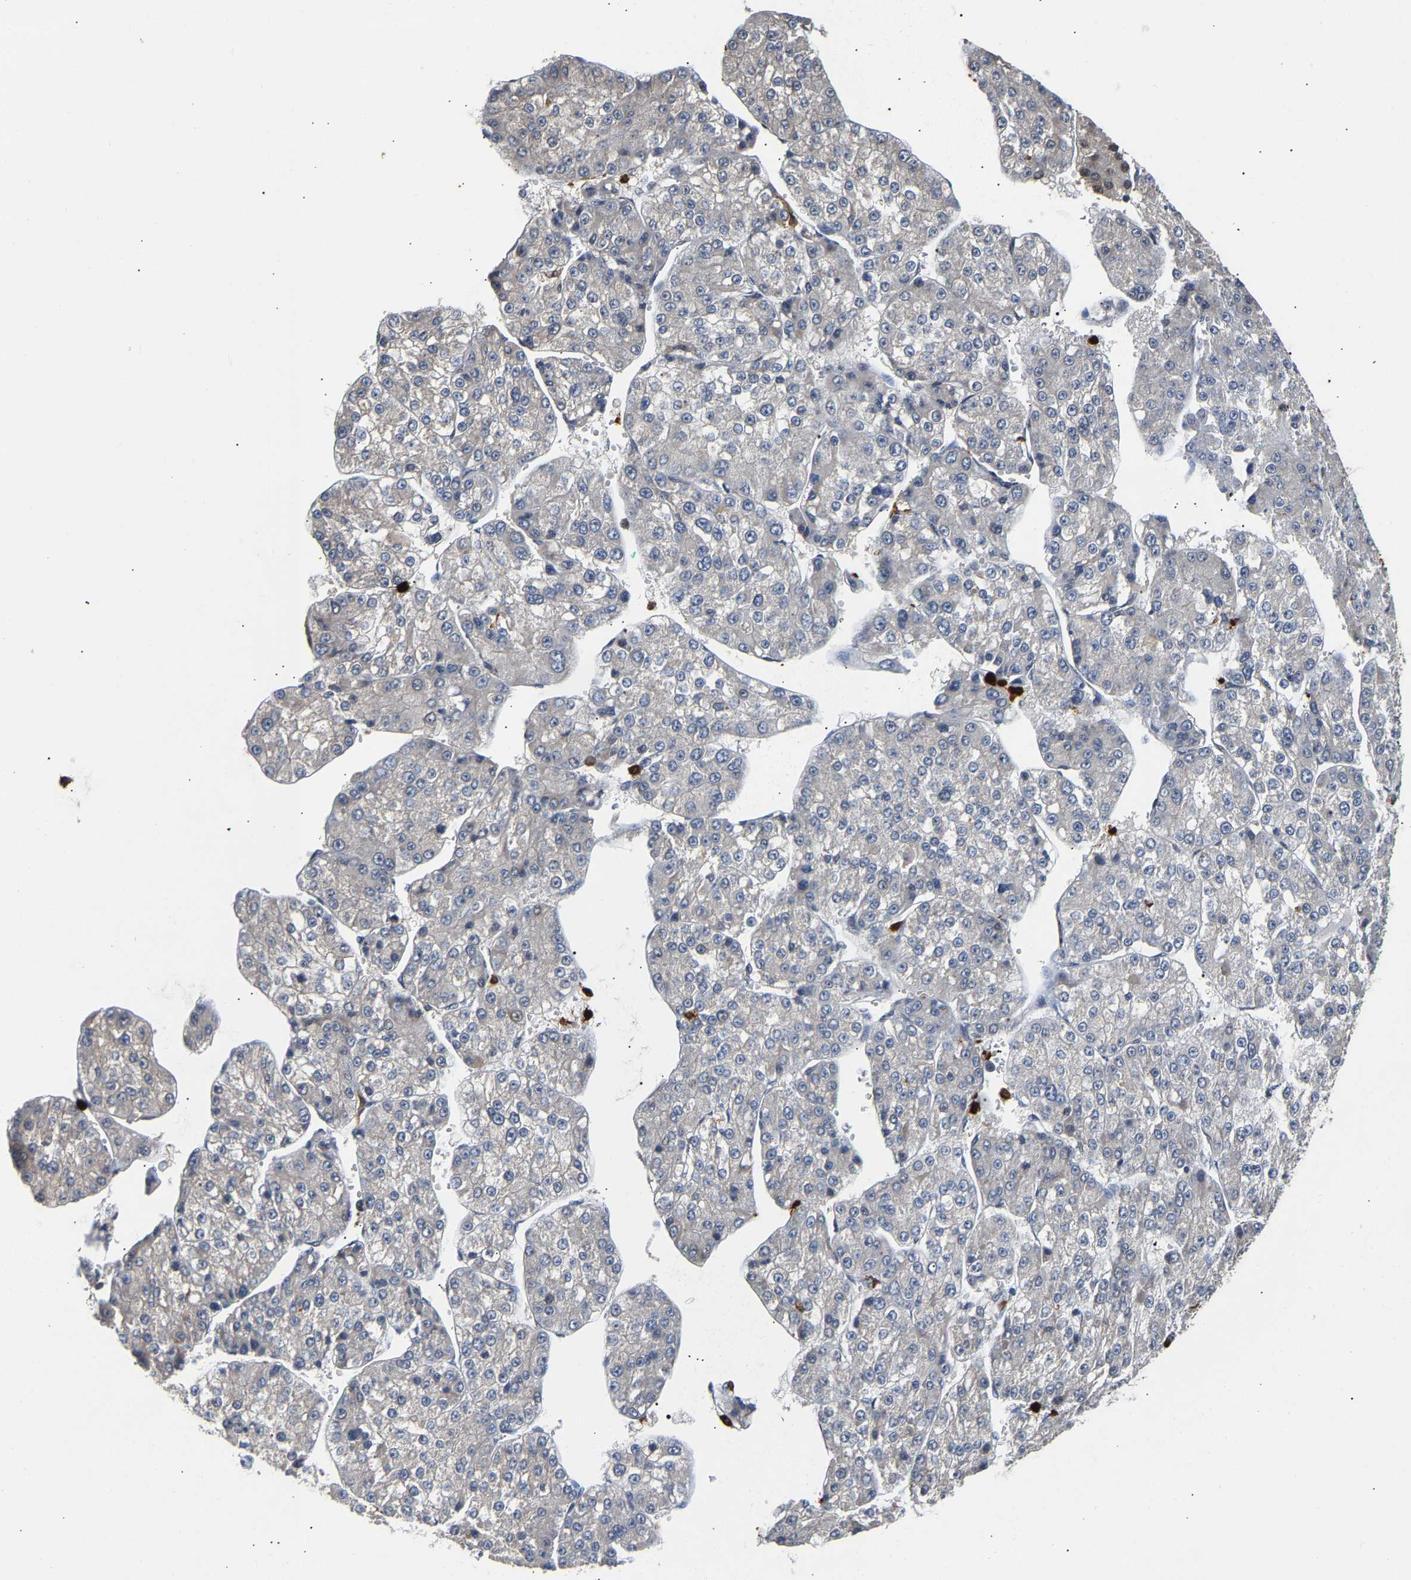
{"staining": {"intensity": "negative", "quantity": "none", "location": "none"}, "tissue": "liver cancer", "cell_type": "Tumor cells", "image_type": "cancer", "snomed": [{"axis": "morphology", "description": "Carcinoma, Hepatocellular, NOS"}, {"axis": "topography", "description": "Liver"}], "caption": "Micrograph shows no protein positivity in tumor cells of liver cancer tissue. (DAB (3,3'-diaminobenzidine) immunohistochemistry (IHC) with hematoxylin counter stain).", "gene": "TDRD7", "patient": {"sex": "female", "age": 73}}